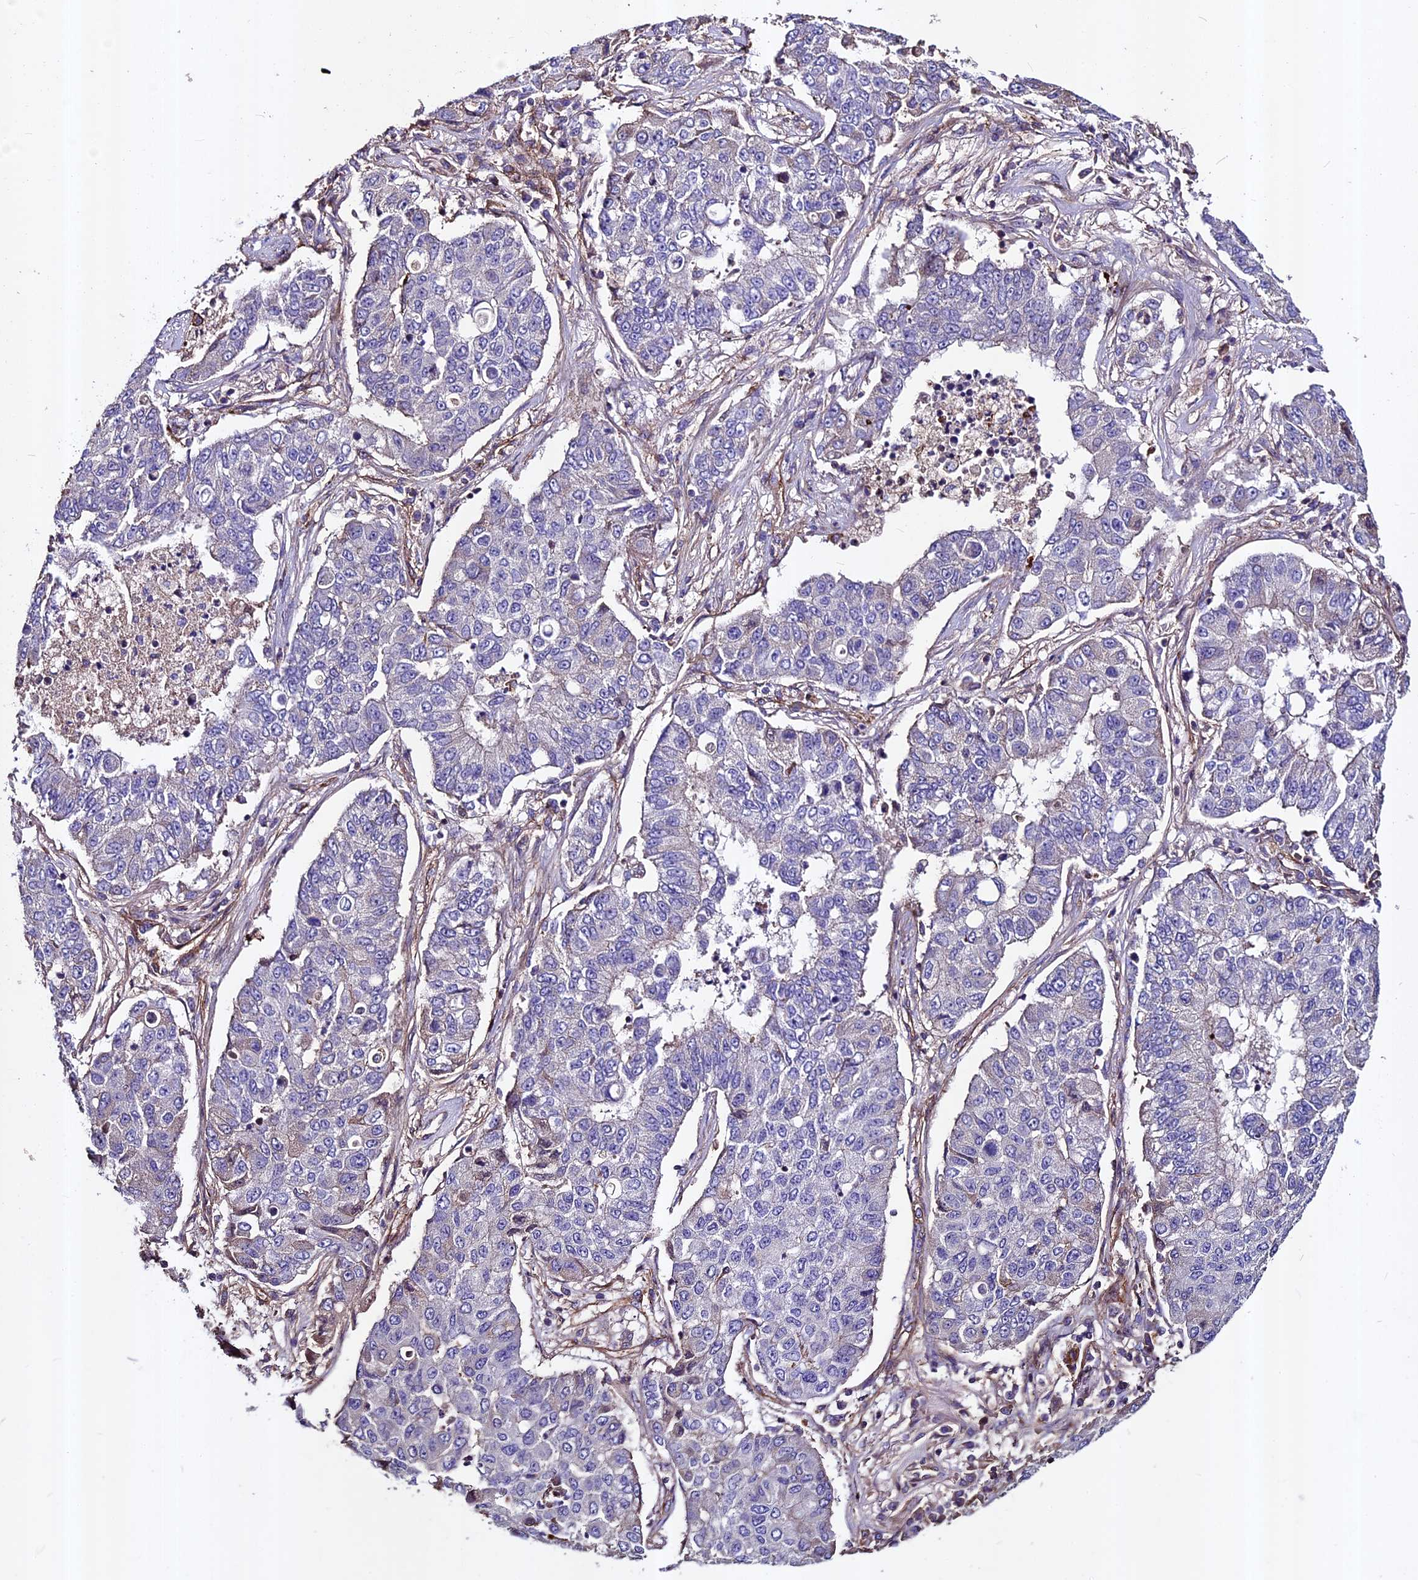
{"staining": {"intensity": "negative", "quantity": "none", "location": "none"}, "tissue": "lung cancer", "cell_type": "Tumor cells", "image_type": "cancer", "snomed": [{"axis": "morphology", "description": "Squamous cell carcinoma, NOS"}, {"axis": "topography", "description": "Lung"}], "caption": "The image demonstrates no significant expression in tumor cells of lung squamous cell carcinoma.", "gene": "EVA1B", "patient": {"sex": "male", "age": 74}}